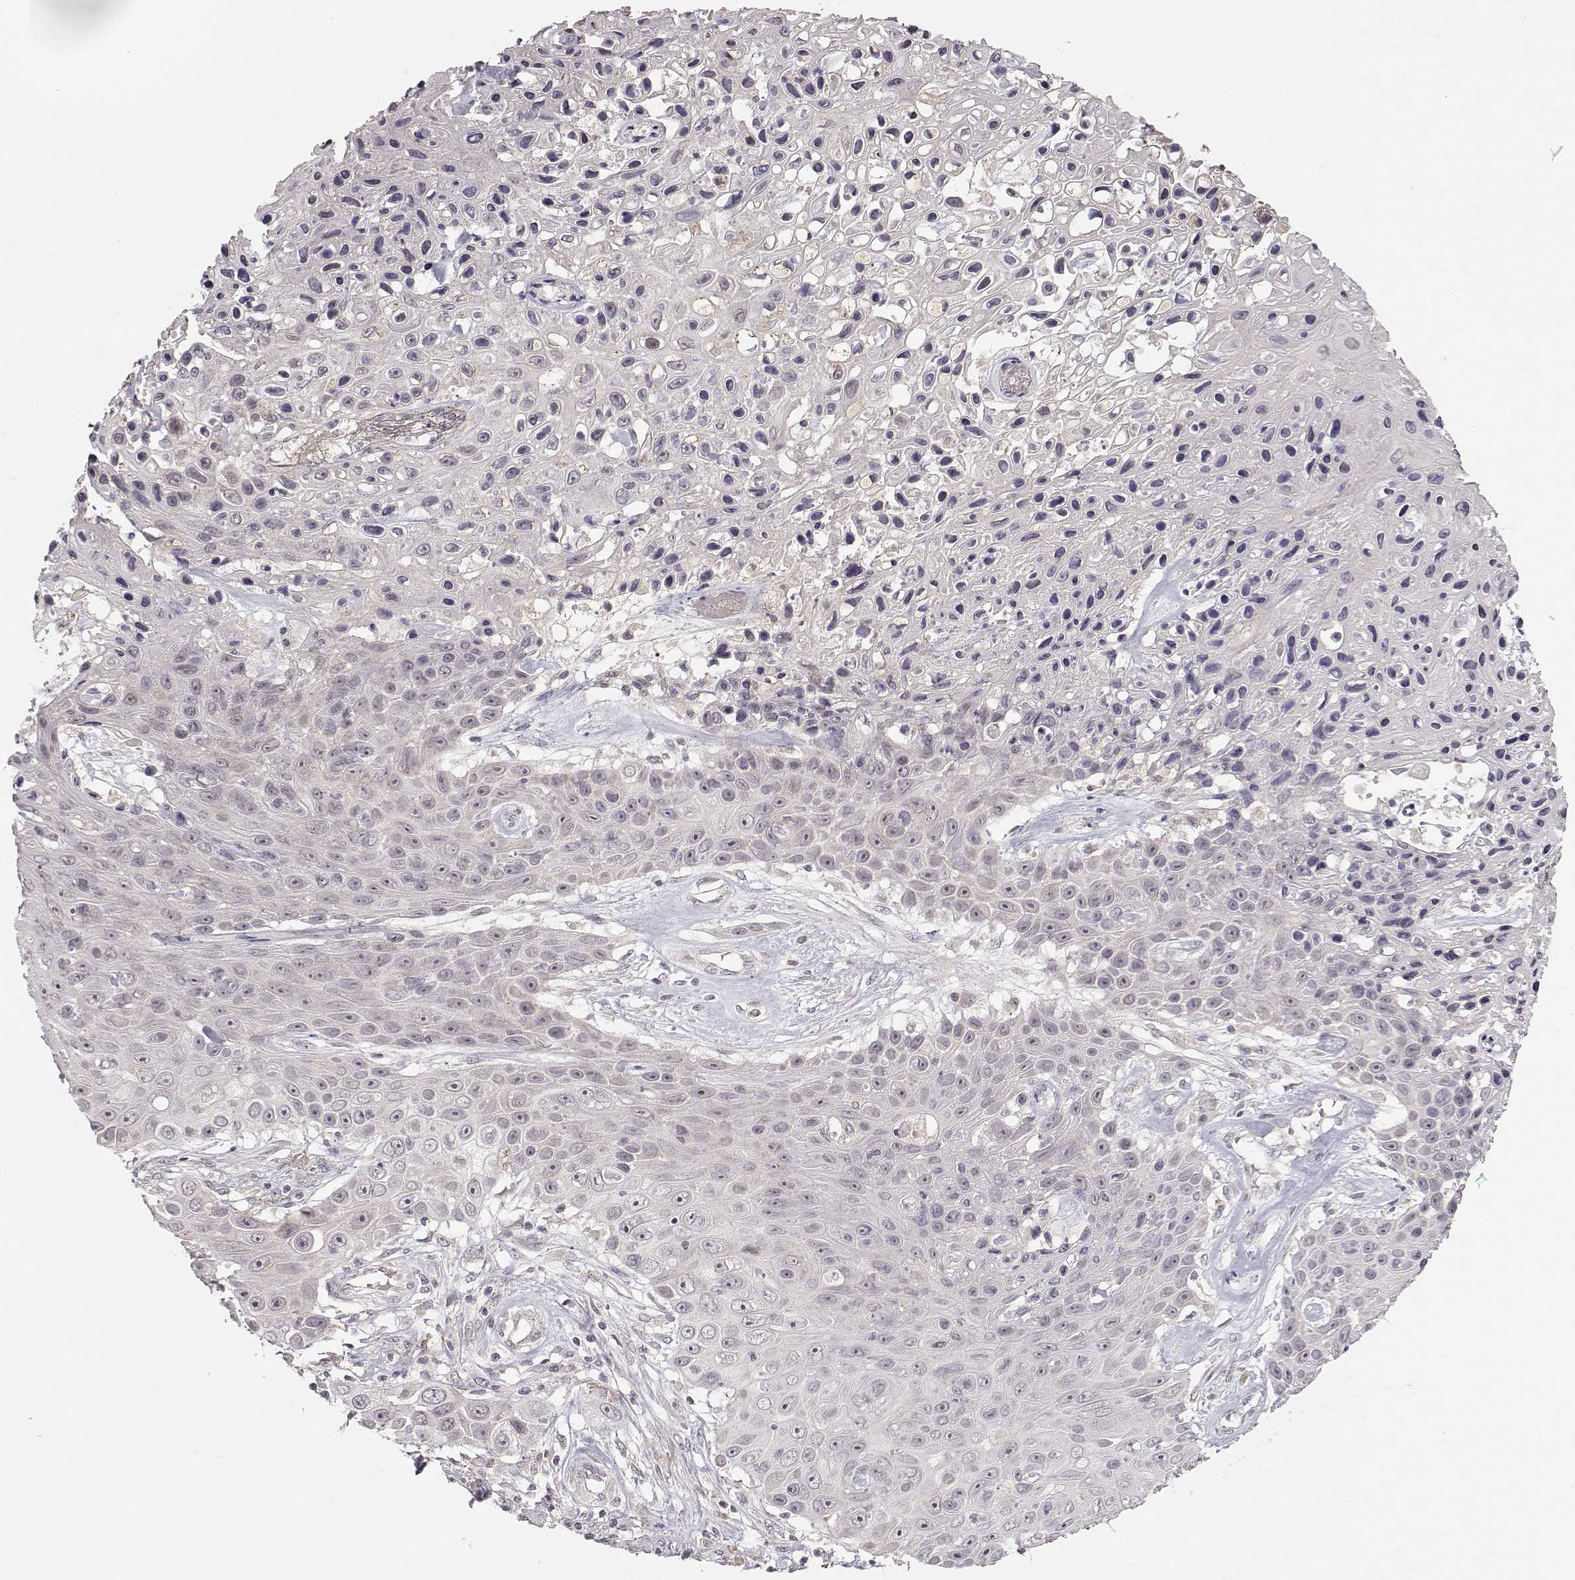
{"staining": {"intensity": "negative", "quantity": "none", "location": "none"}, "tissue": "skin cancer", "cell_type": "Tumor cells", "image_type": "cancer", "snomed": [{"axis": "morphology", "description": "Squamous cell carcinoma, NOS"}, {"axis": "topography", "description": "Skin"}], "caption": "This is an IHC photomicrograph of human skin cancer (squamous cell carcinoma). There is no positivity in tumor cells.", "gene": "PNMT", "patient": {"sex": "male", "age": 82}}